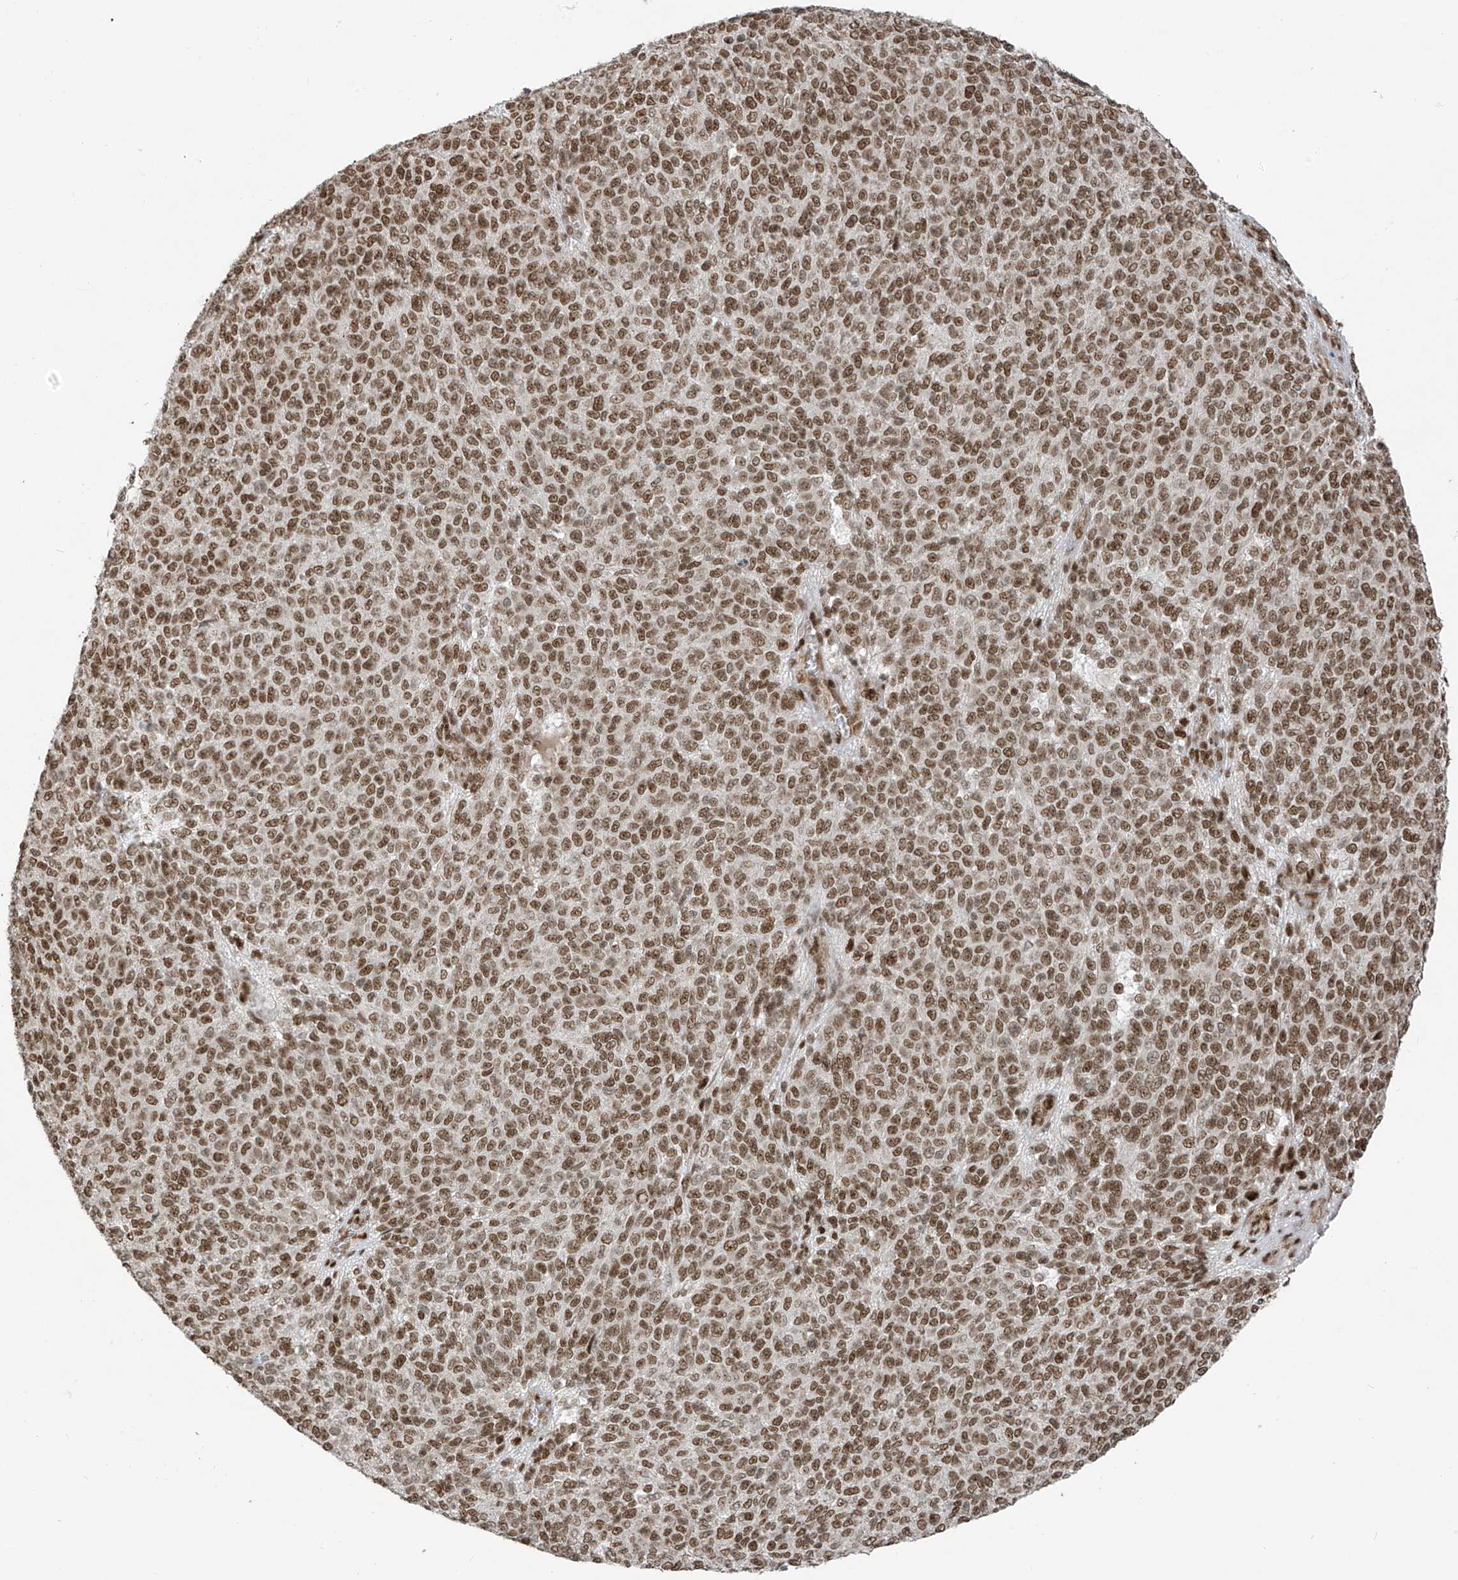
{"staining": {"intensity": "moderate", "quantity": ">75%", "location": "nuclear"}, "tissue": "melanoma", "cell_type": "Tumor cells", "image_type": "cancer", "snomed": [{"axis": "morphology", "description": "Malignant melanoma, NOS"}, {"axis": "topography", "description": "Skin"}], "caption": "Human melanoma stained with a brown dye reveals moderate nuclear positive expression in about >75% of tumor cells.", "gene": "ARHGEF3", "patient": {"sex": "male", "age": 49}}